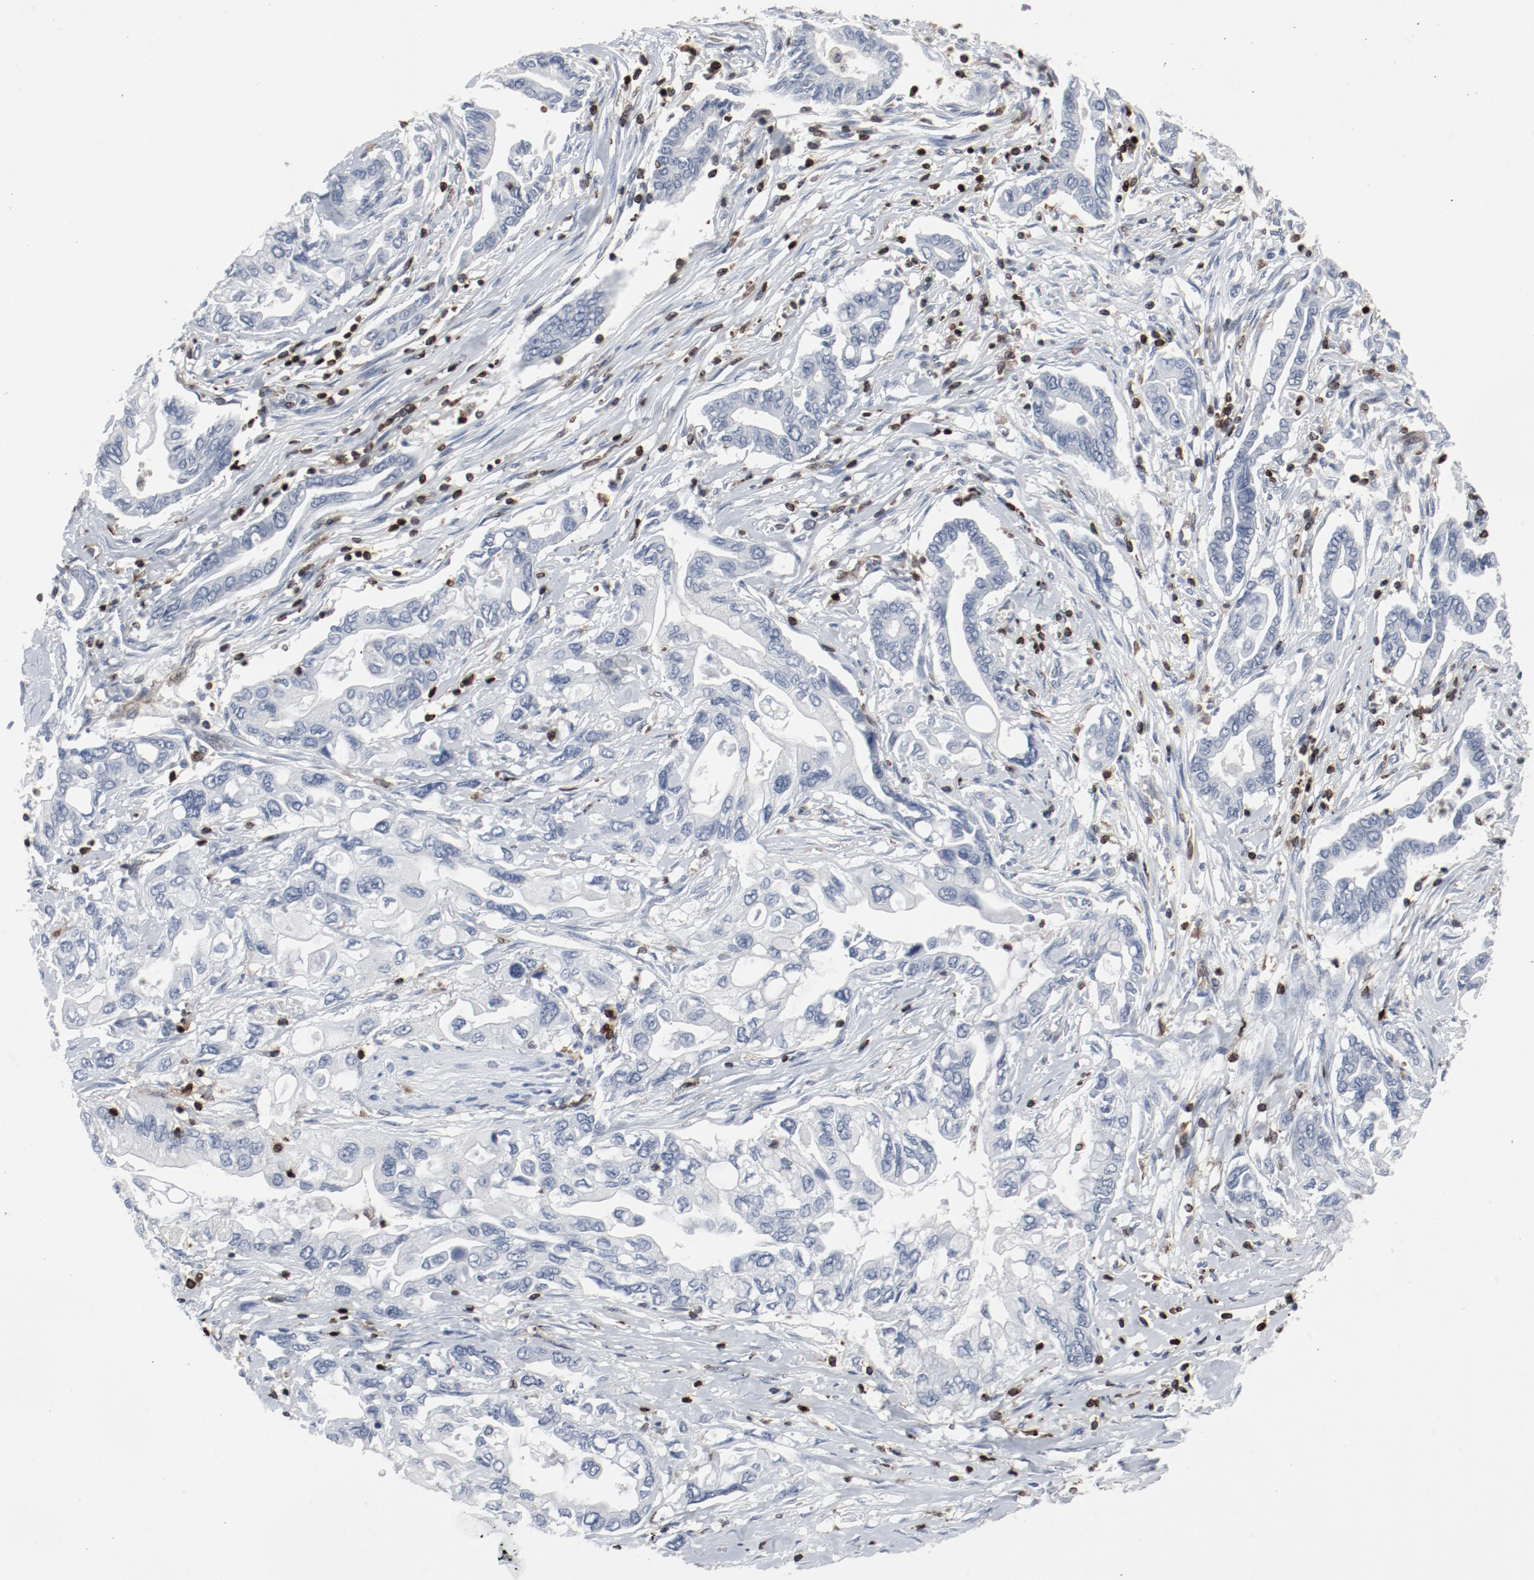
{"staining": {"intensity": "negative", "quantity": "none", "location": "none"}, "tissue": "pancreatic cancer", "cell_type": "Tumor cells", "image_type": "cancer", "snomed": [{"axis": "morphology", "description": "Adenocarcinoma, NOS"}, {"axis": "topography", "description": "Pancreas"}], "caption": "An image of human pancreatic cancer (adenocarcinoma) is negative for staining in tumor cells. Nuclei are stained in blue.", "gene": "LCP2", "patient": {"sex": "female", "age": 57}}